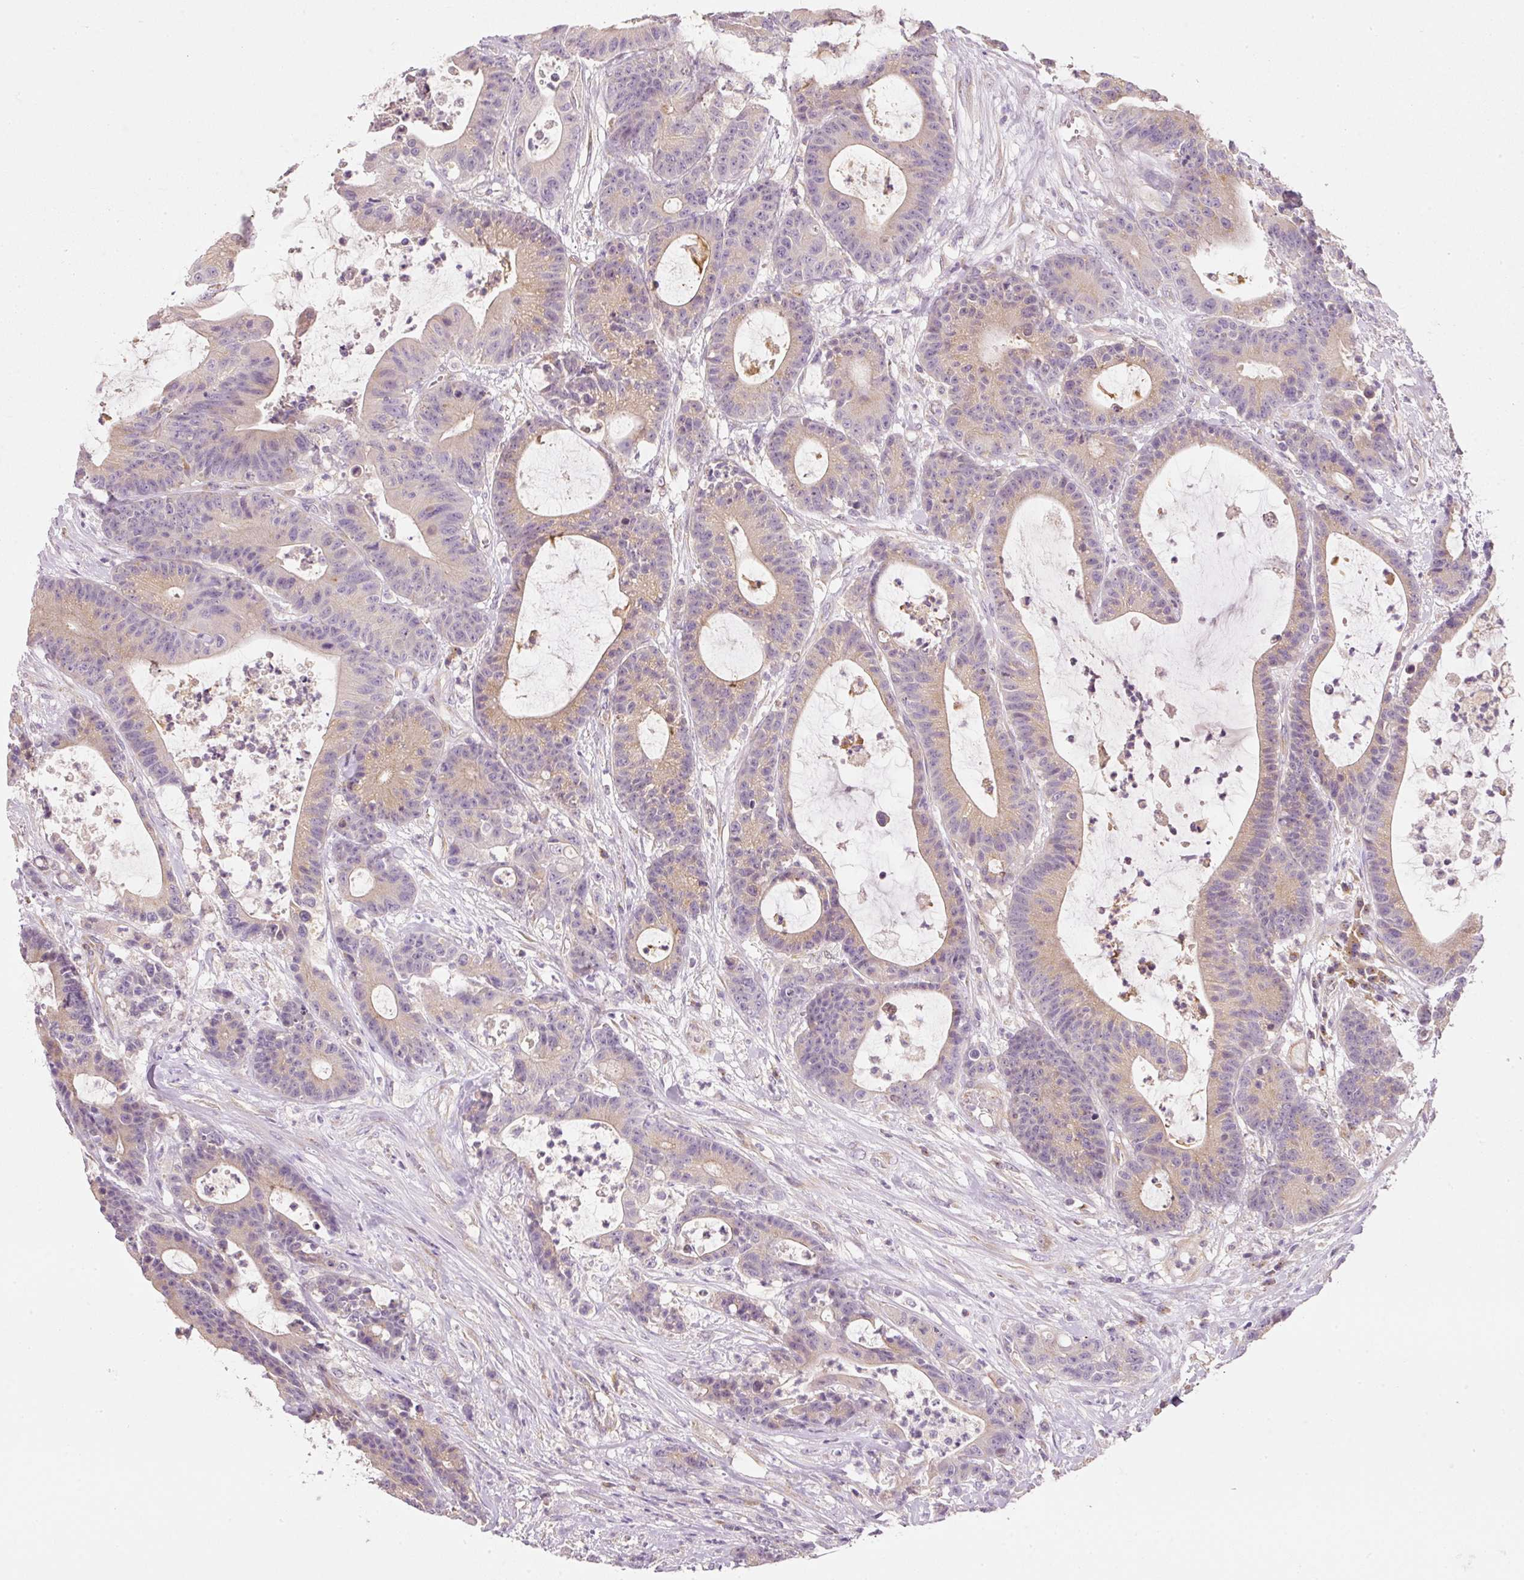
{"staining": {"intensity": "weak", "quantity": ">75%", "location": "cytoplasmic/membranous"}, "tissue": "colorectal cancer", "cell_type": "Tumor cells", "image_type": "cancer", "snomed": [{"axis": "morphology", "description": "Adenocarcinoma, NOS"}, {"axis": "topography", "description": "Colon"}], "caption": "High-power microscopy captured an immunohistochemistry (IHC) photomicrograph of colorectal cancer (adenocarcinoma), revealing weak cytoplasmic/membranous positivity in about >75% of tumor cells.", "gene": "RNF167", "patient": {"sex": "female", "age": 84}}